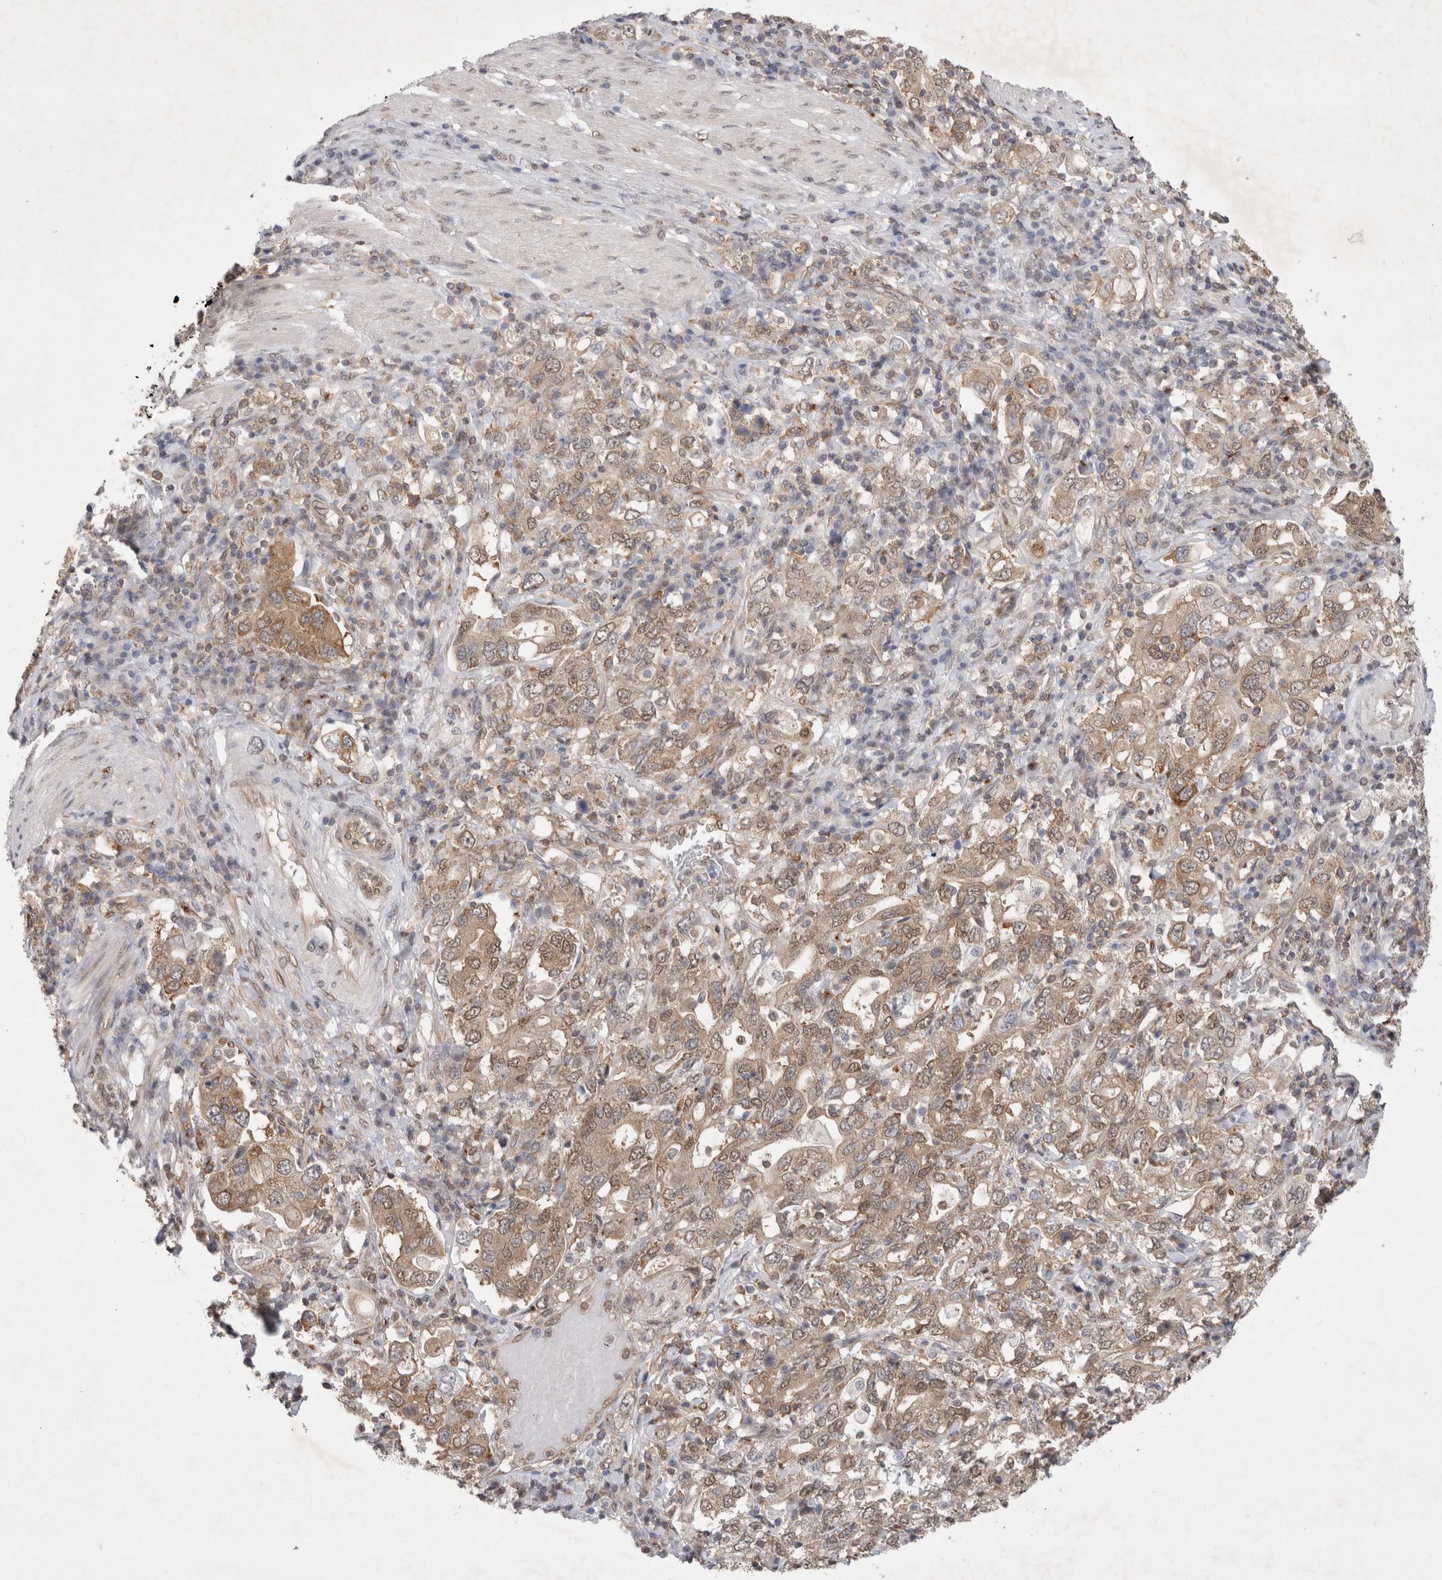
{"staining": {"intensity": "moderate", "quantity": "25%-75%", "location": "cytoplasmic/membranous"}, "tissue": "stomach cancer", "cell_type": "Tumor cells", "image_type": "cancer", "snomed": [{"axis": "morphology", "description": "Adenocarcinoma, NOS"}, {"axis": "topography", "description": "Stomach, upper"}], "caption": "Immunohistochemistry (IHC) of human stomach adenocarcinoma shows medium levels of moderate cytoplasmic/membranous expression in approximately 25%-75% of tumor cells.", "gene": "WIPF2", "patient": {"sex": "male", "age": 62}}